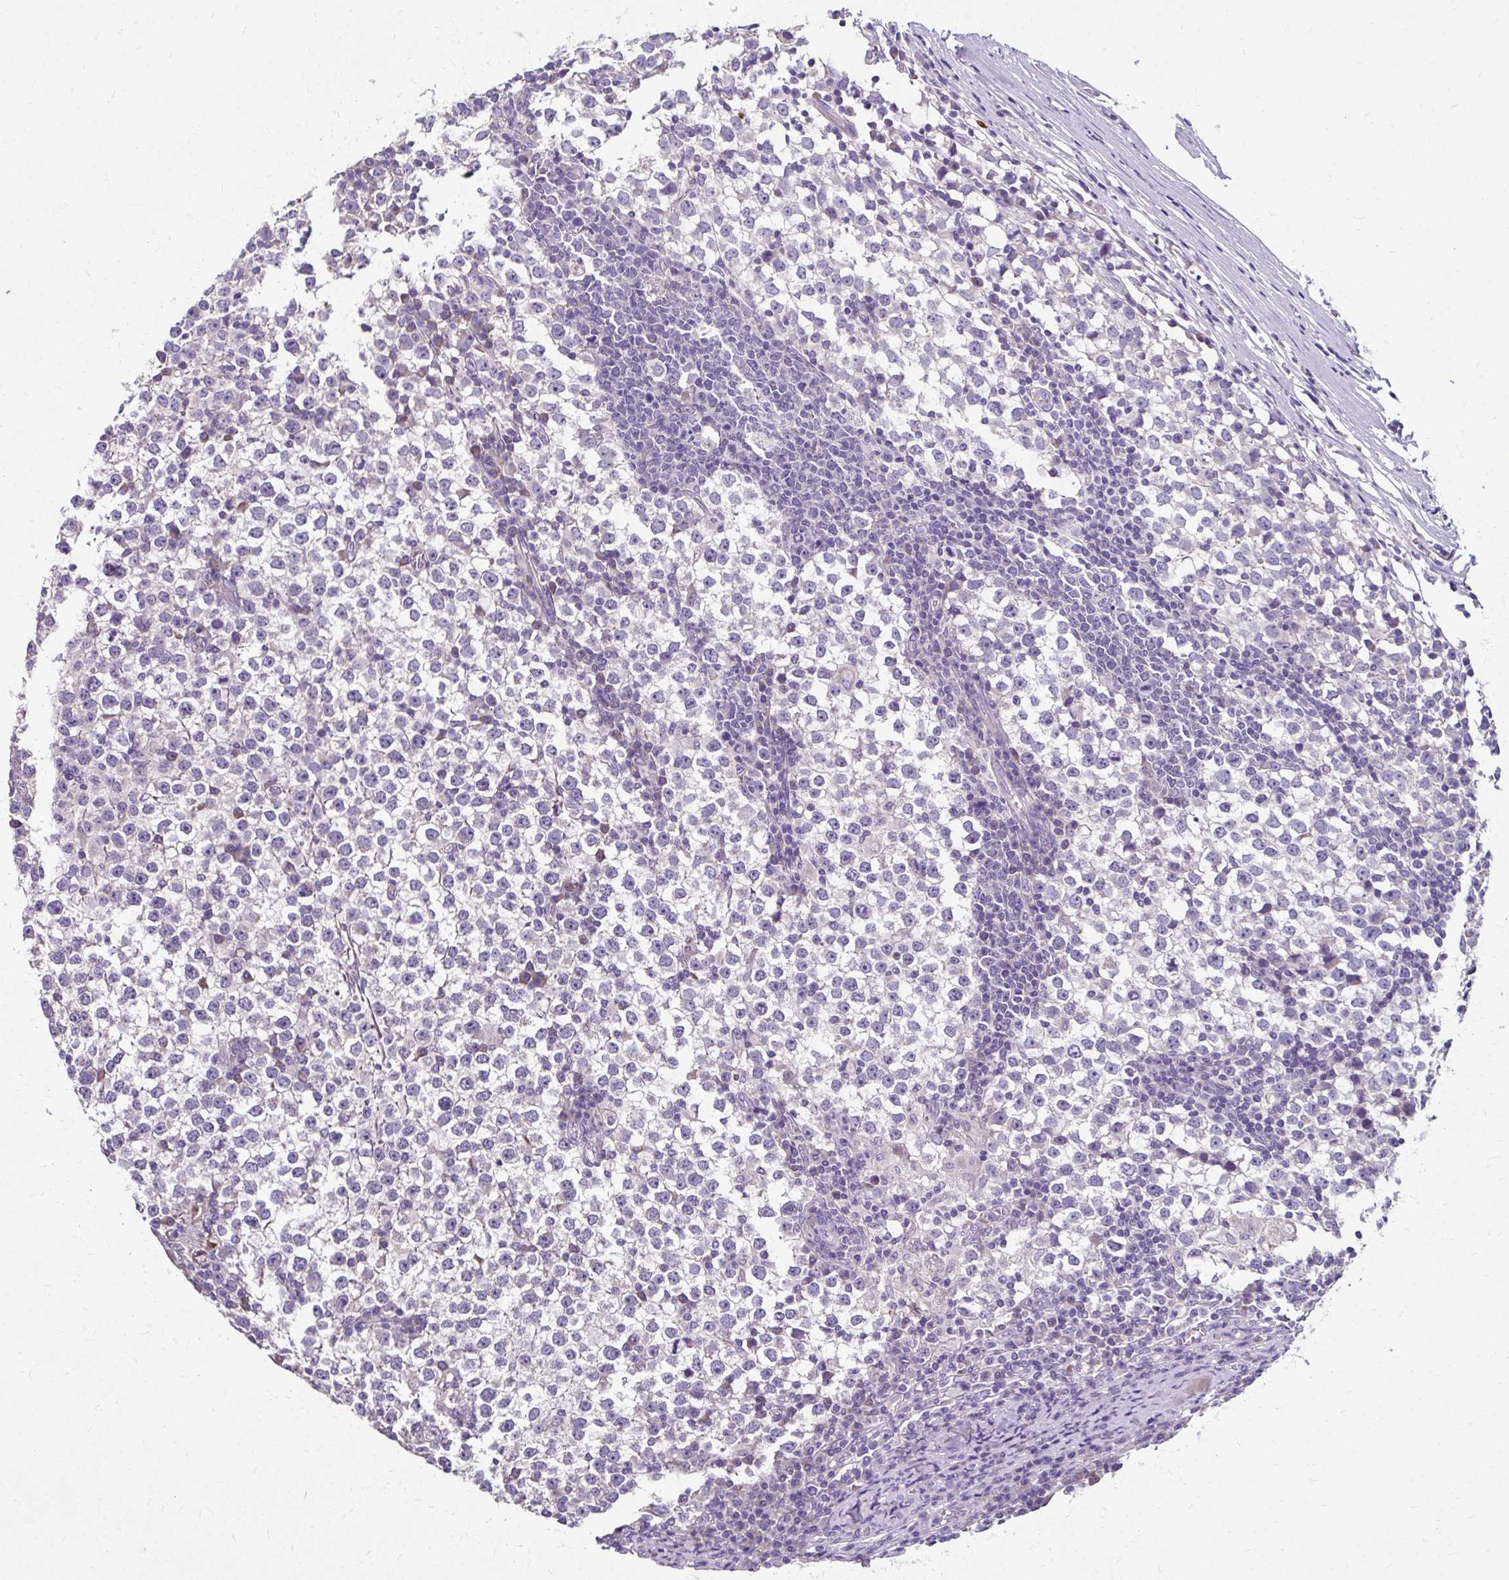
{"staining": {"intensity": "negative", "quantity": "none", "location": "none"}, "tissue": "testis cancer", "cell_type": "Tumor cells", "image_type": "cancer", "snomed": [{"axis": "morphology", "description": "Seminoma, NOS"}, {"axis": "topography", "description": "Testis"}], "caption": "A high-resolution histopathology image shows immunohistochemistry staining of testis seminoma, which displays no significant staining in tumor cells.", "gene": "ZNF555", "patient": {"sex": "male", "age": 65}}